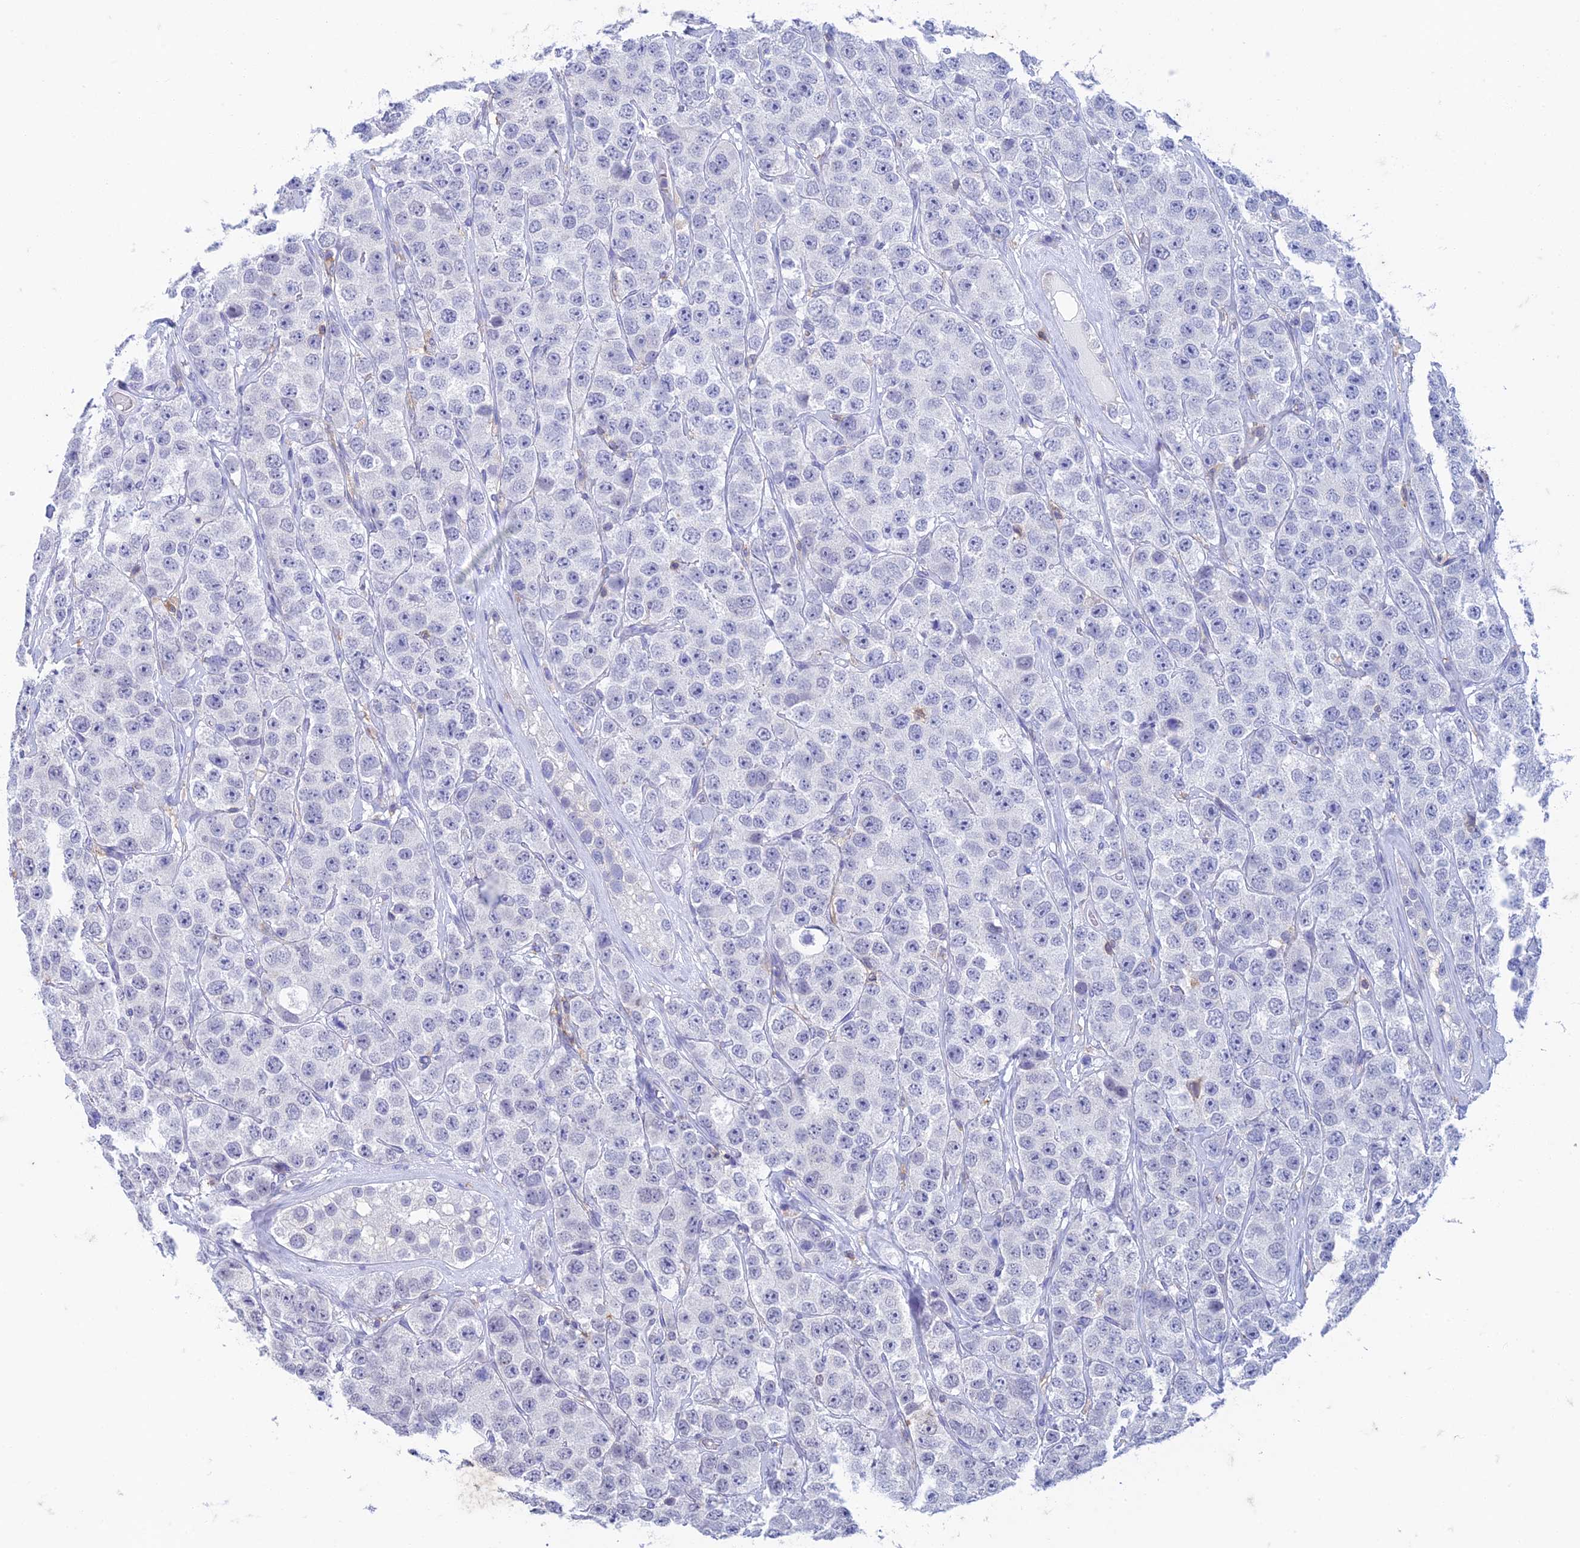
{"staining": {"intensity": "negative", "quantity": "none", "location": "none"}, "tissue": "testis cancer", "cell_type": "Tumor cells", "image_type": "cancer", "snomed": [{"axis": "morphology", "description": "Seminoma, NOS"}, {"axis": "topography", "description": "Testis"}], "caption": "High power microscopy photomicrograph of an immunohistochemistry (IHC) micrograph of seminoma (testis), revealing no significant expression in tumor cells. (IHC, brightfield microscopy, high magnification).", "gene": "FGF7", "patient": {"sex": "male", "age": 28}}